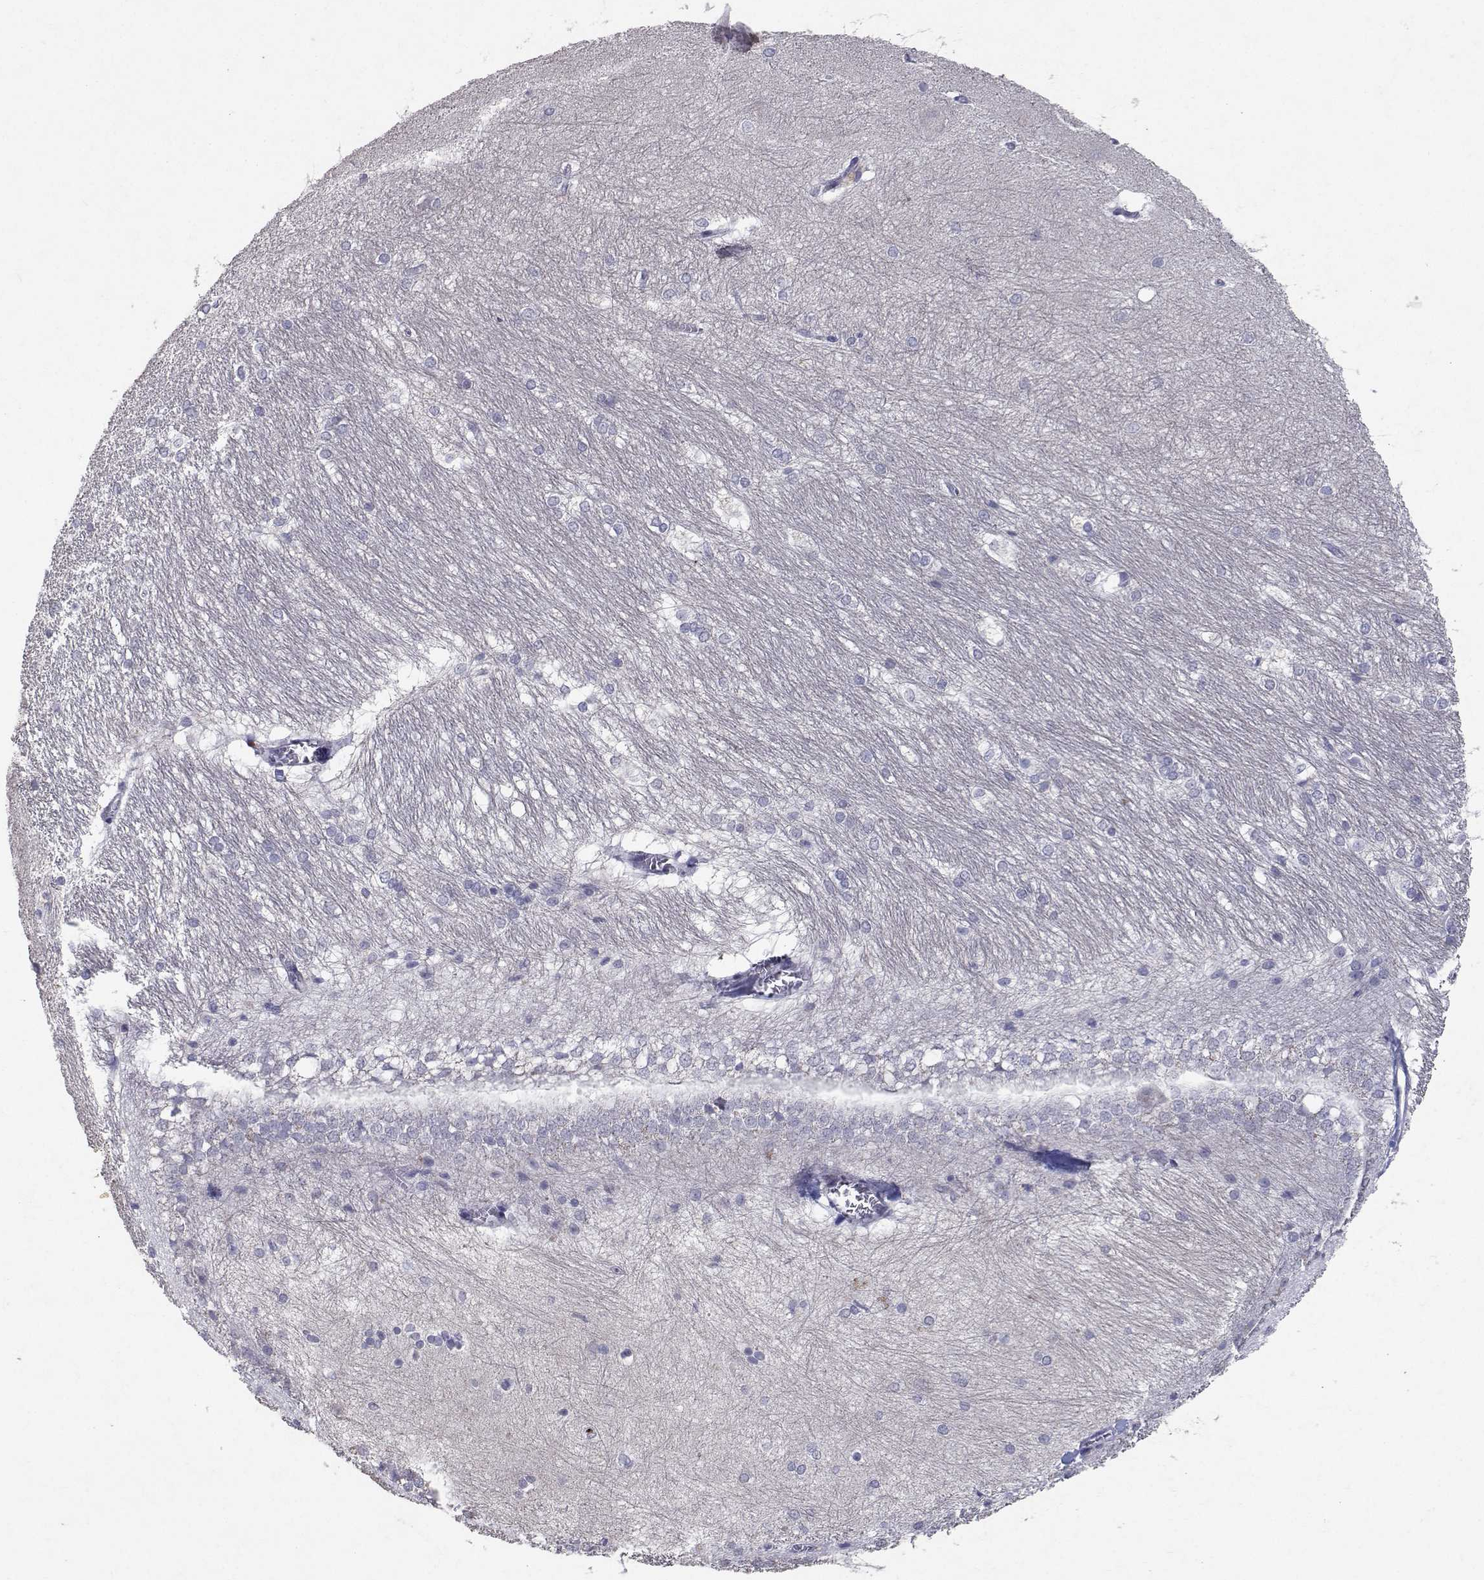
{"staining": {"intensity": "negative", "quantity": "none", "location": "none"}, "tissue": "hippocampus", "cell_type": "Glial cells", "image_type": "normal", "snomed": [{"axis": "morphology", "description": "Normal tissue, NOS"}, {"axis": "topography", "description": "Cerebral cortex"}, {"axis": "topography", "description": "Hippocampus"}], "caption": "The histopathology image shows no significant expression in glial cells of hippocampus.", "gene": "RBPJL", "patient": {"sex": "female", "age": 19}}